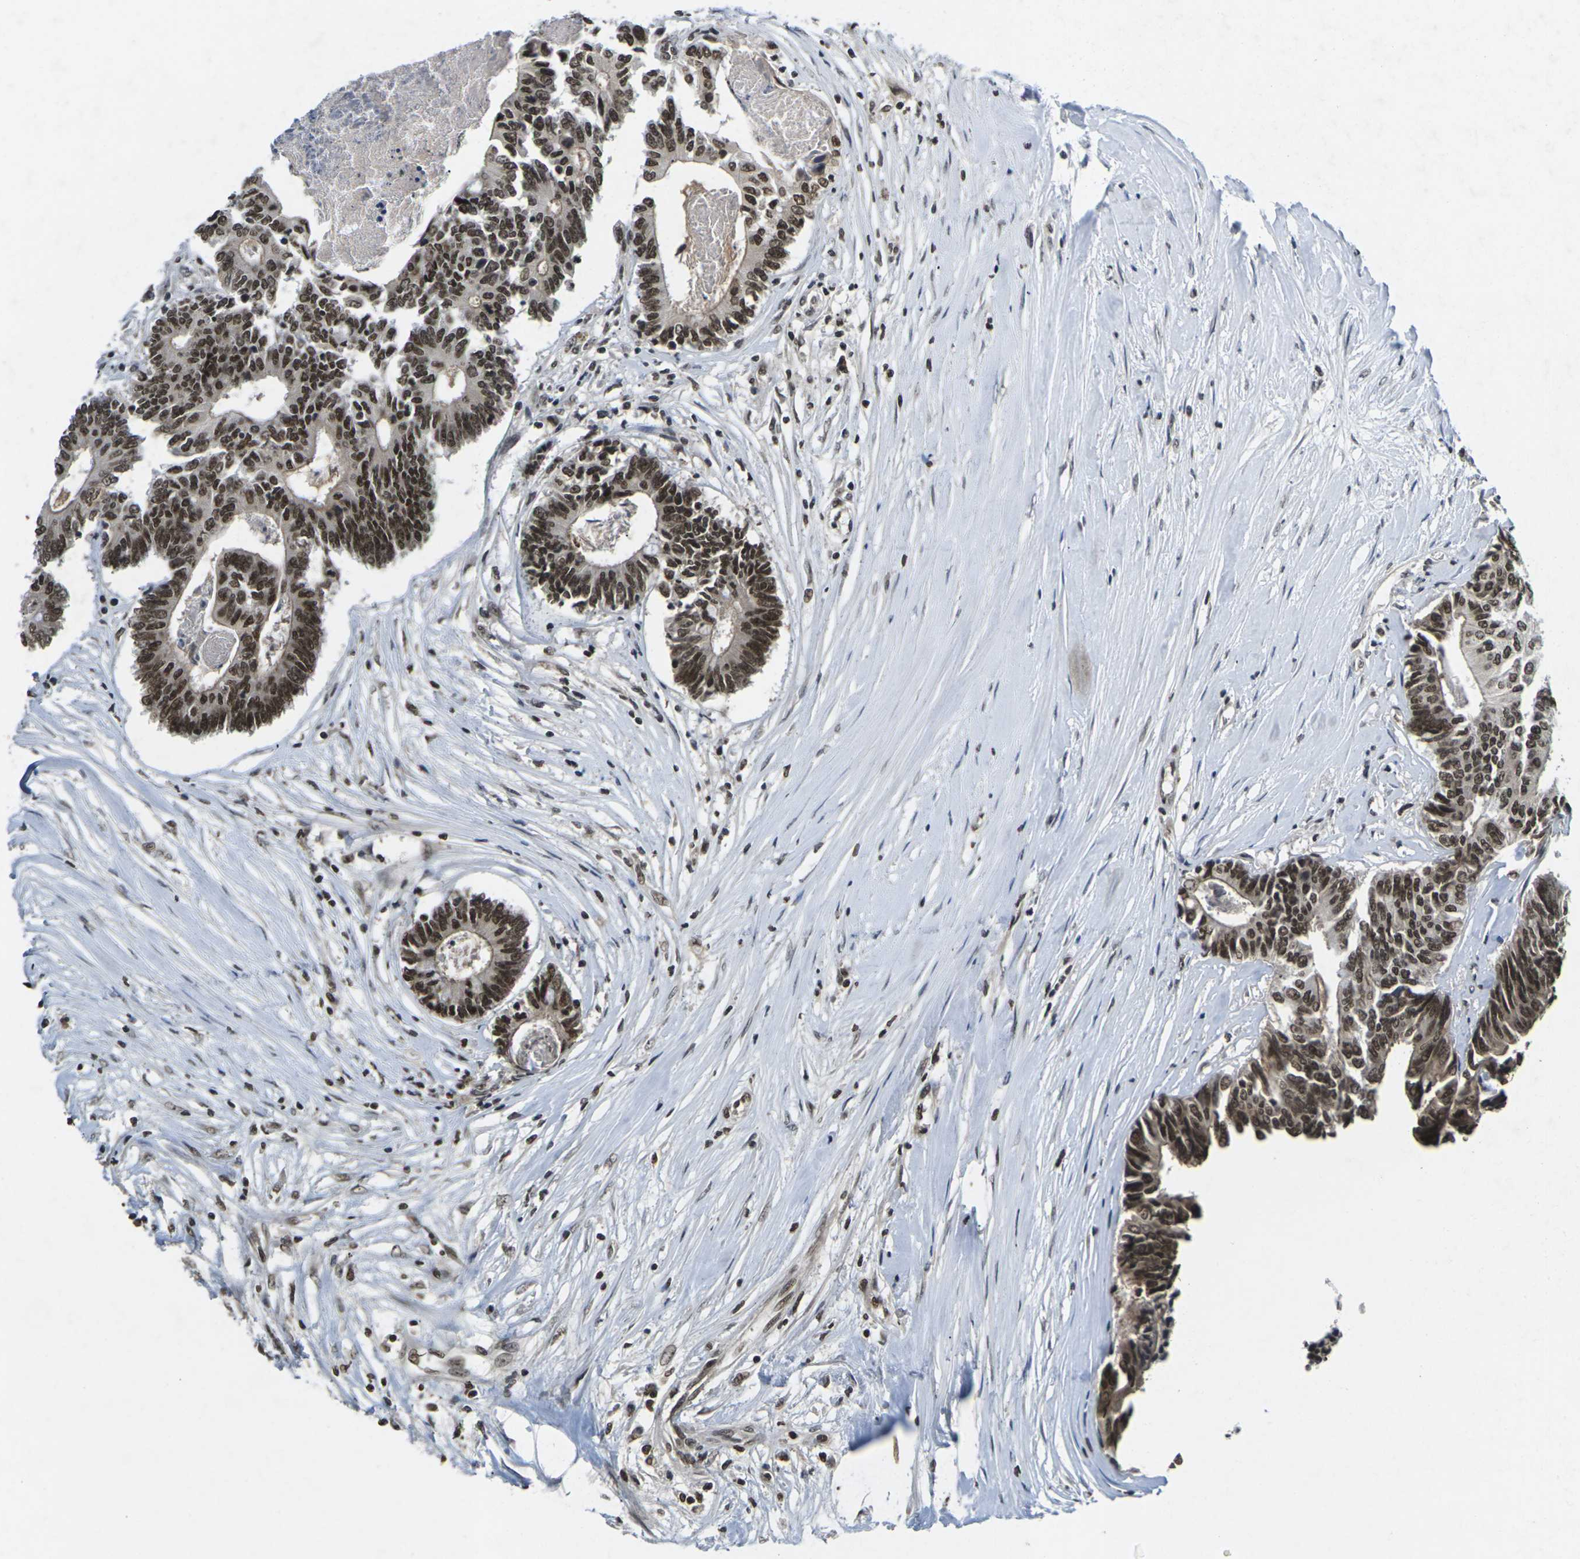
{"staining": {"intensity": "strong", "quantity": ">75%", "location": "nuclear"}, "tissue": "colorectal cancer", "cell_type": "Tumor cells", "image_type": "cancer", "snomed": [{"axis": "morphology", "description": "Adenocarcinoma, NOS"}, {"axis": "topography", "description": "Rectum"}], "caption": "High-power microscopy captured an immunohistochemistry micrograph of adenocarcinoma (colorectal), revealing strong nuclear positivity in approximately >75% of tumor cells.", "gene": "NELFA", "patient": {"sex": "male", "age": 63}}